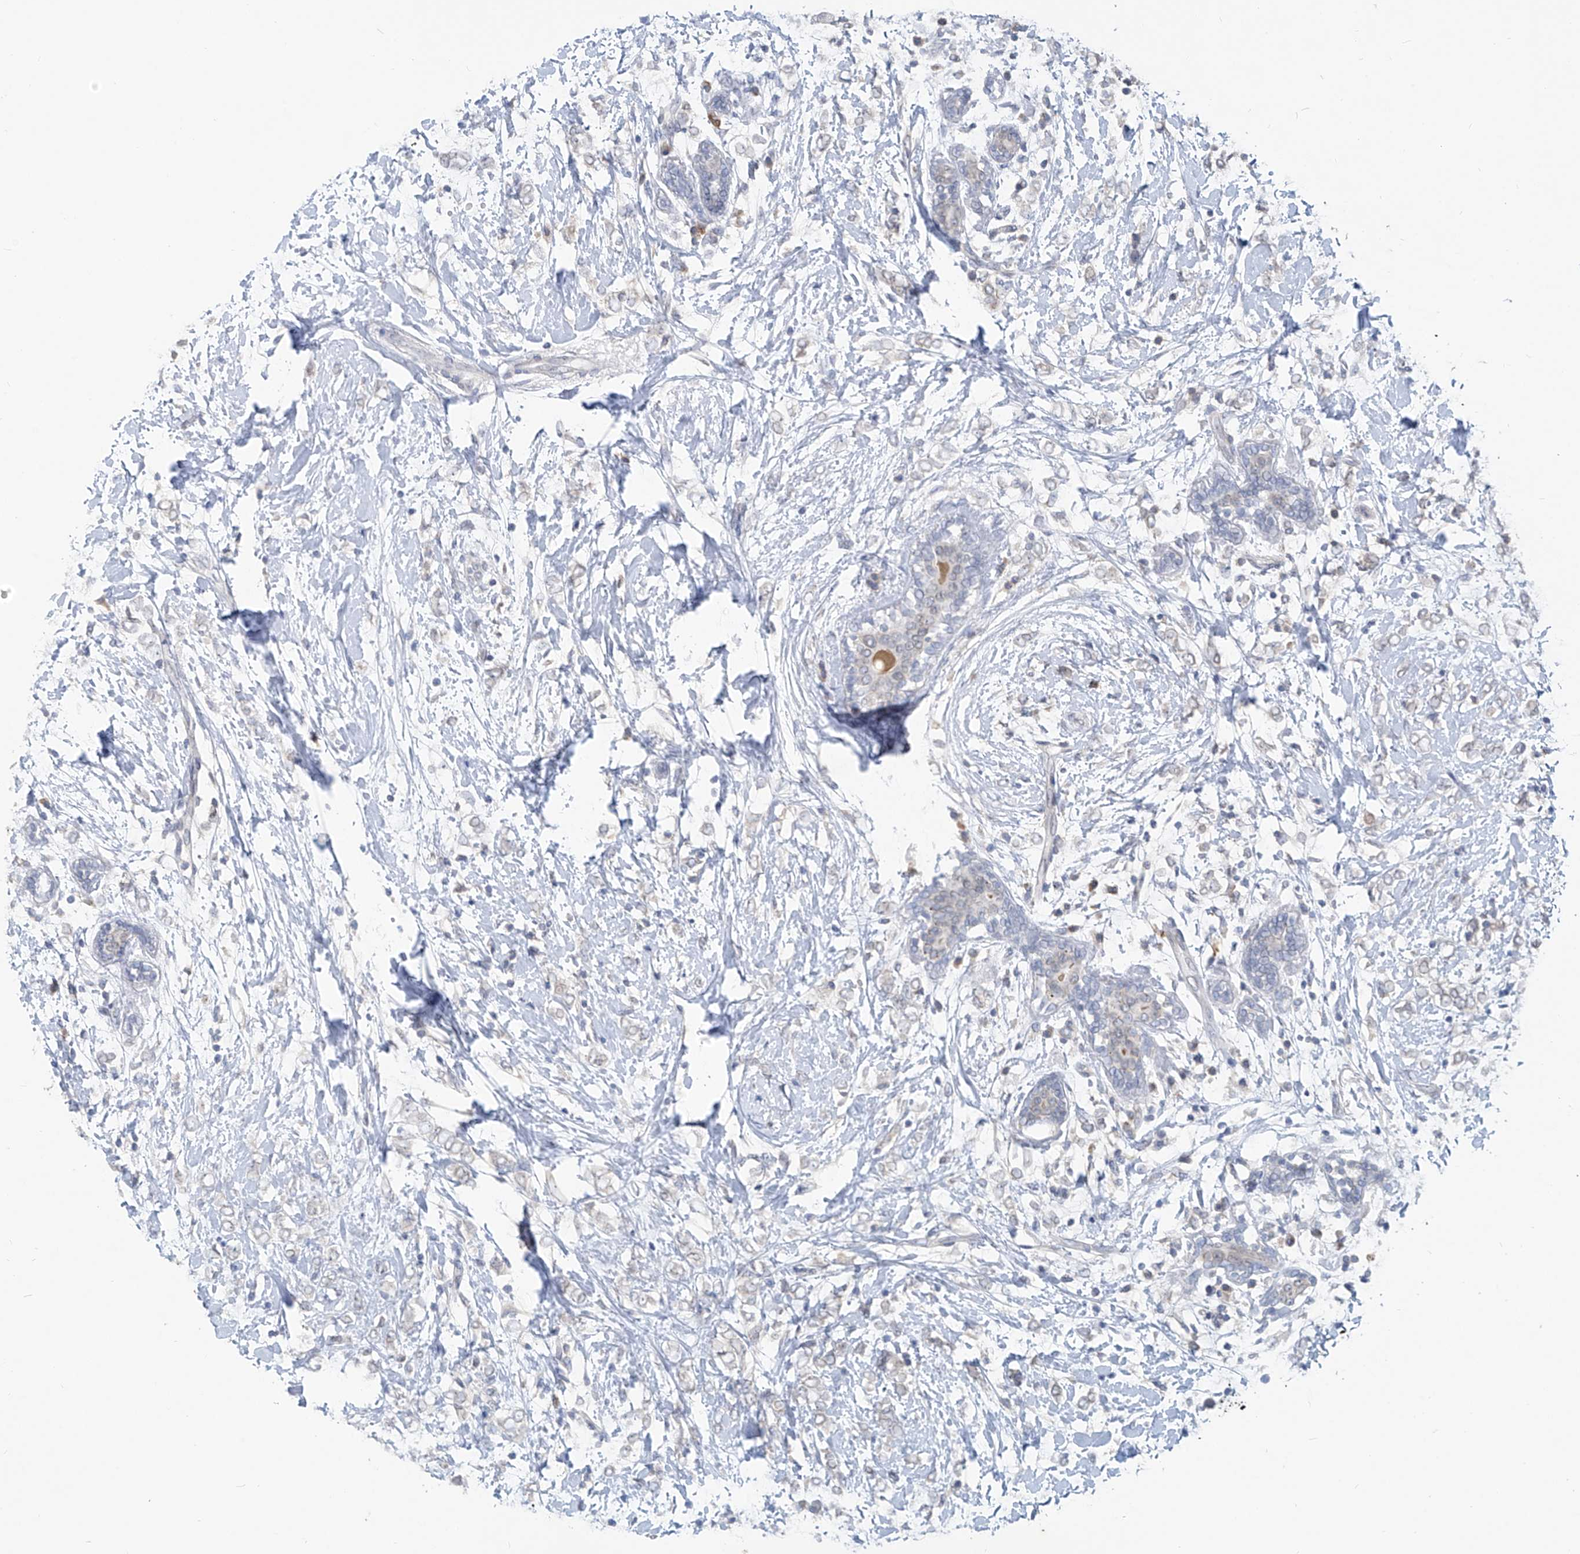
{"staining": {"intensity": "negative", "quantity": "none", "location": "none"}, "tissue": "breast cancer", "cell_type": "Tumor cells", "image_type": "cancer", "snomed": [{"axis": "morphology", "description": "Normal tissue, NOS"}, {"axis": "morphology", "description": "Lobular carcinoma"}, {"axis": "topography", "description": "Breast"}], "caption": "There is no significant positivity in tumor cells of lobular carcinoma (breast).", "gene": "KRTAP25-1", "patient": {"sex": "female", "age": 47}}